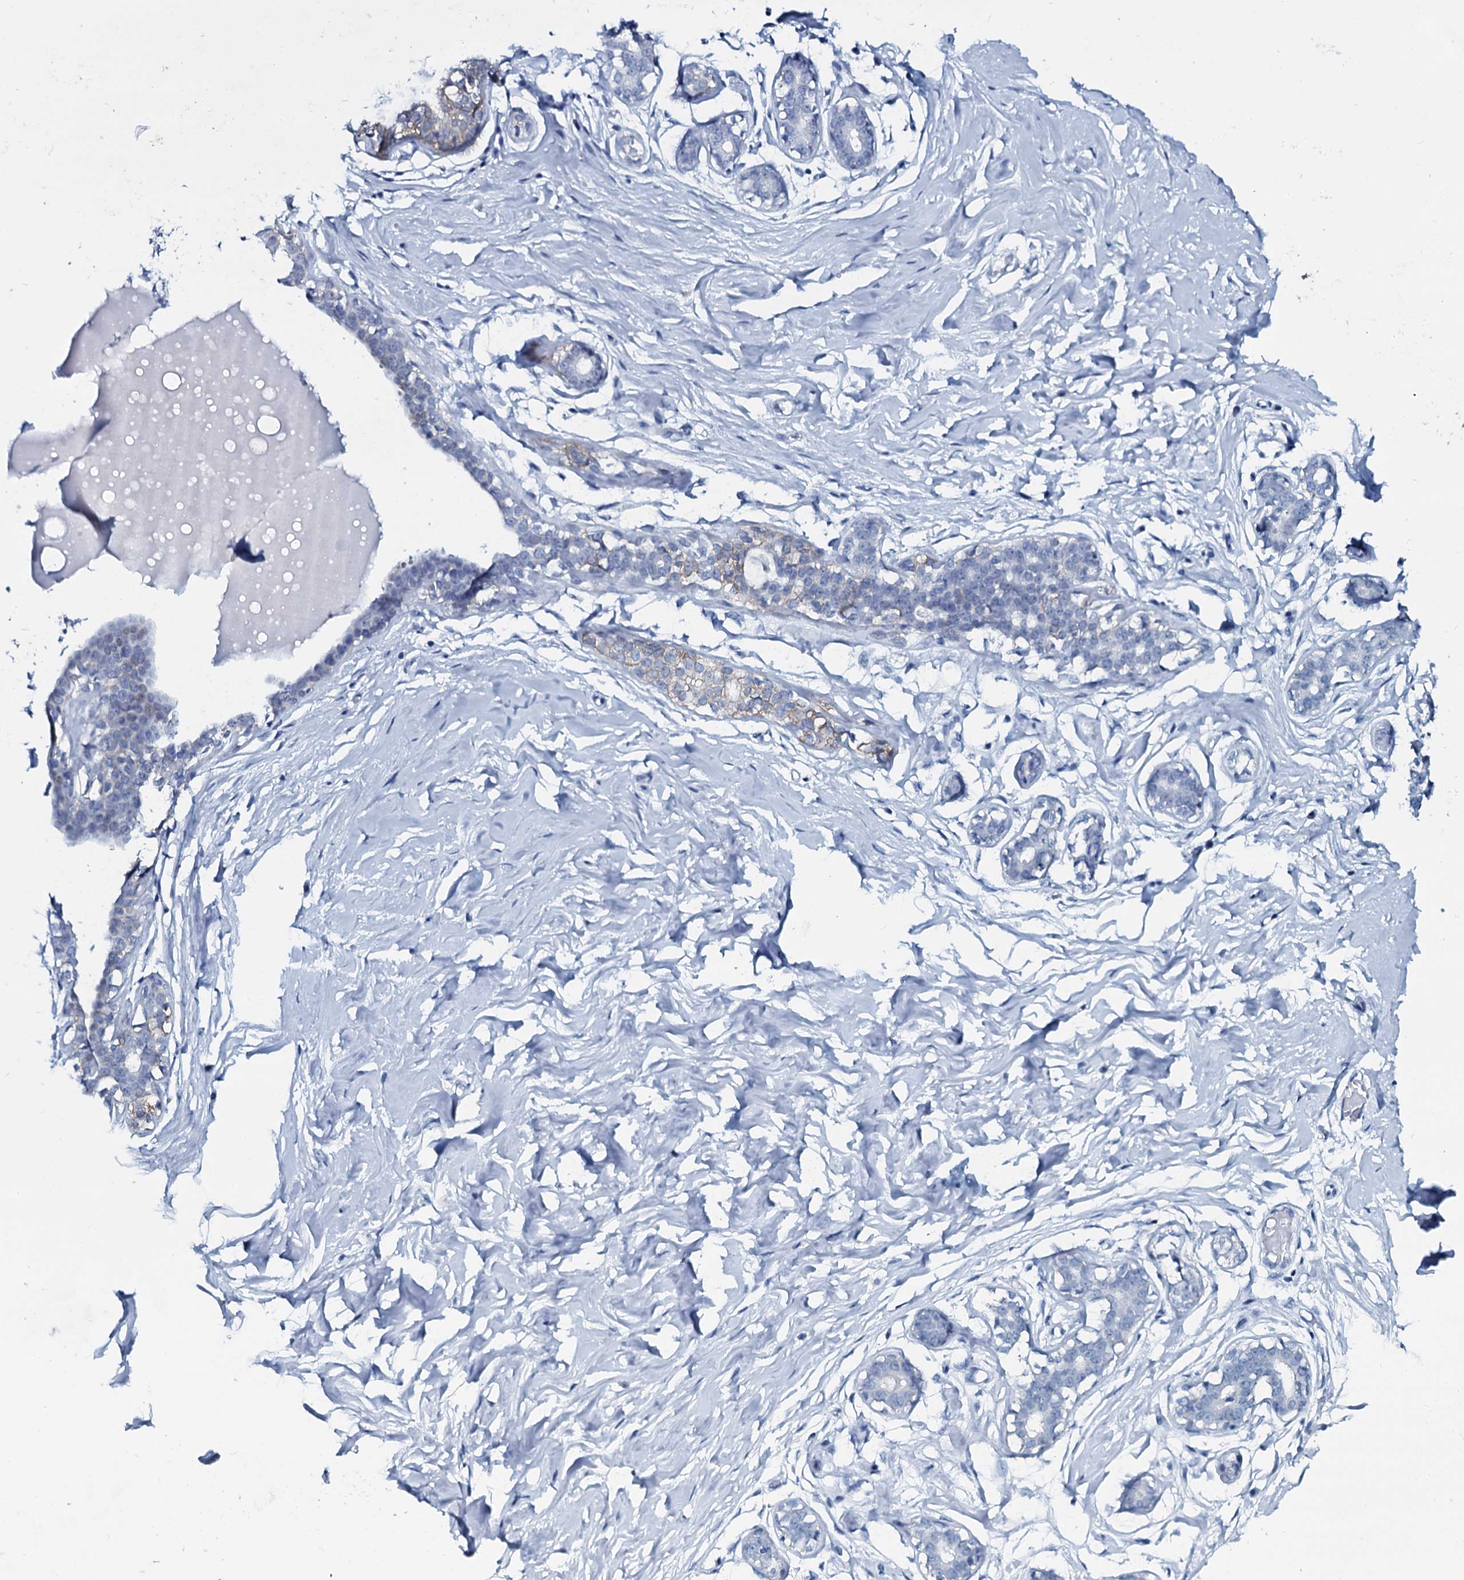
{"staining": {"intensity": "negative", "quantity": "none", "location": "none"}, "tissue": "breast", "cell_type": "Adipocytes", "image_type": "normal", "snomed": [{"axis": "morphology", "description": "Normal tissue, NOS"}, {"axis": "morphology", "description": "Adenoma, NOS"}, {"axis": "topography", "description": "Breast"}], "caption": "A histopathology image of human breast is negative for staining in adipocytes.", "gene": "SLC4A7", "patient": {"sex": "female", "age": 23}}